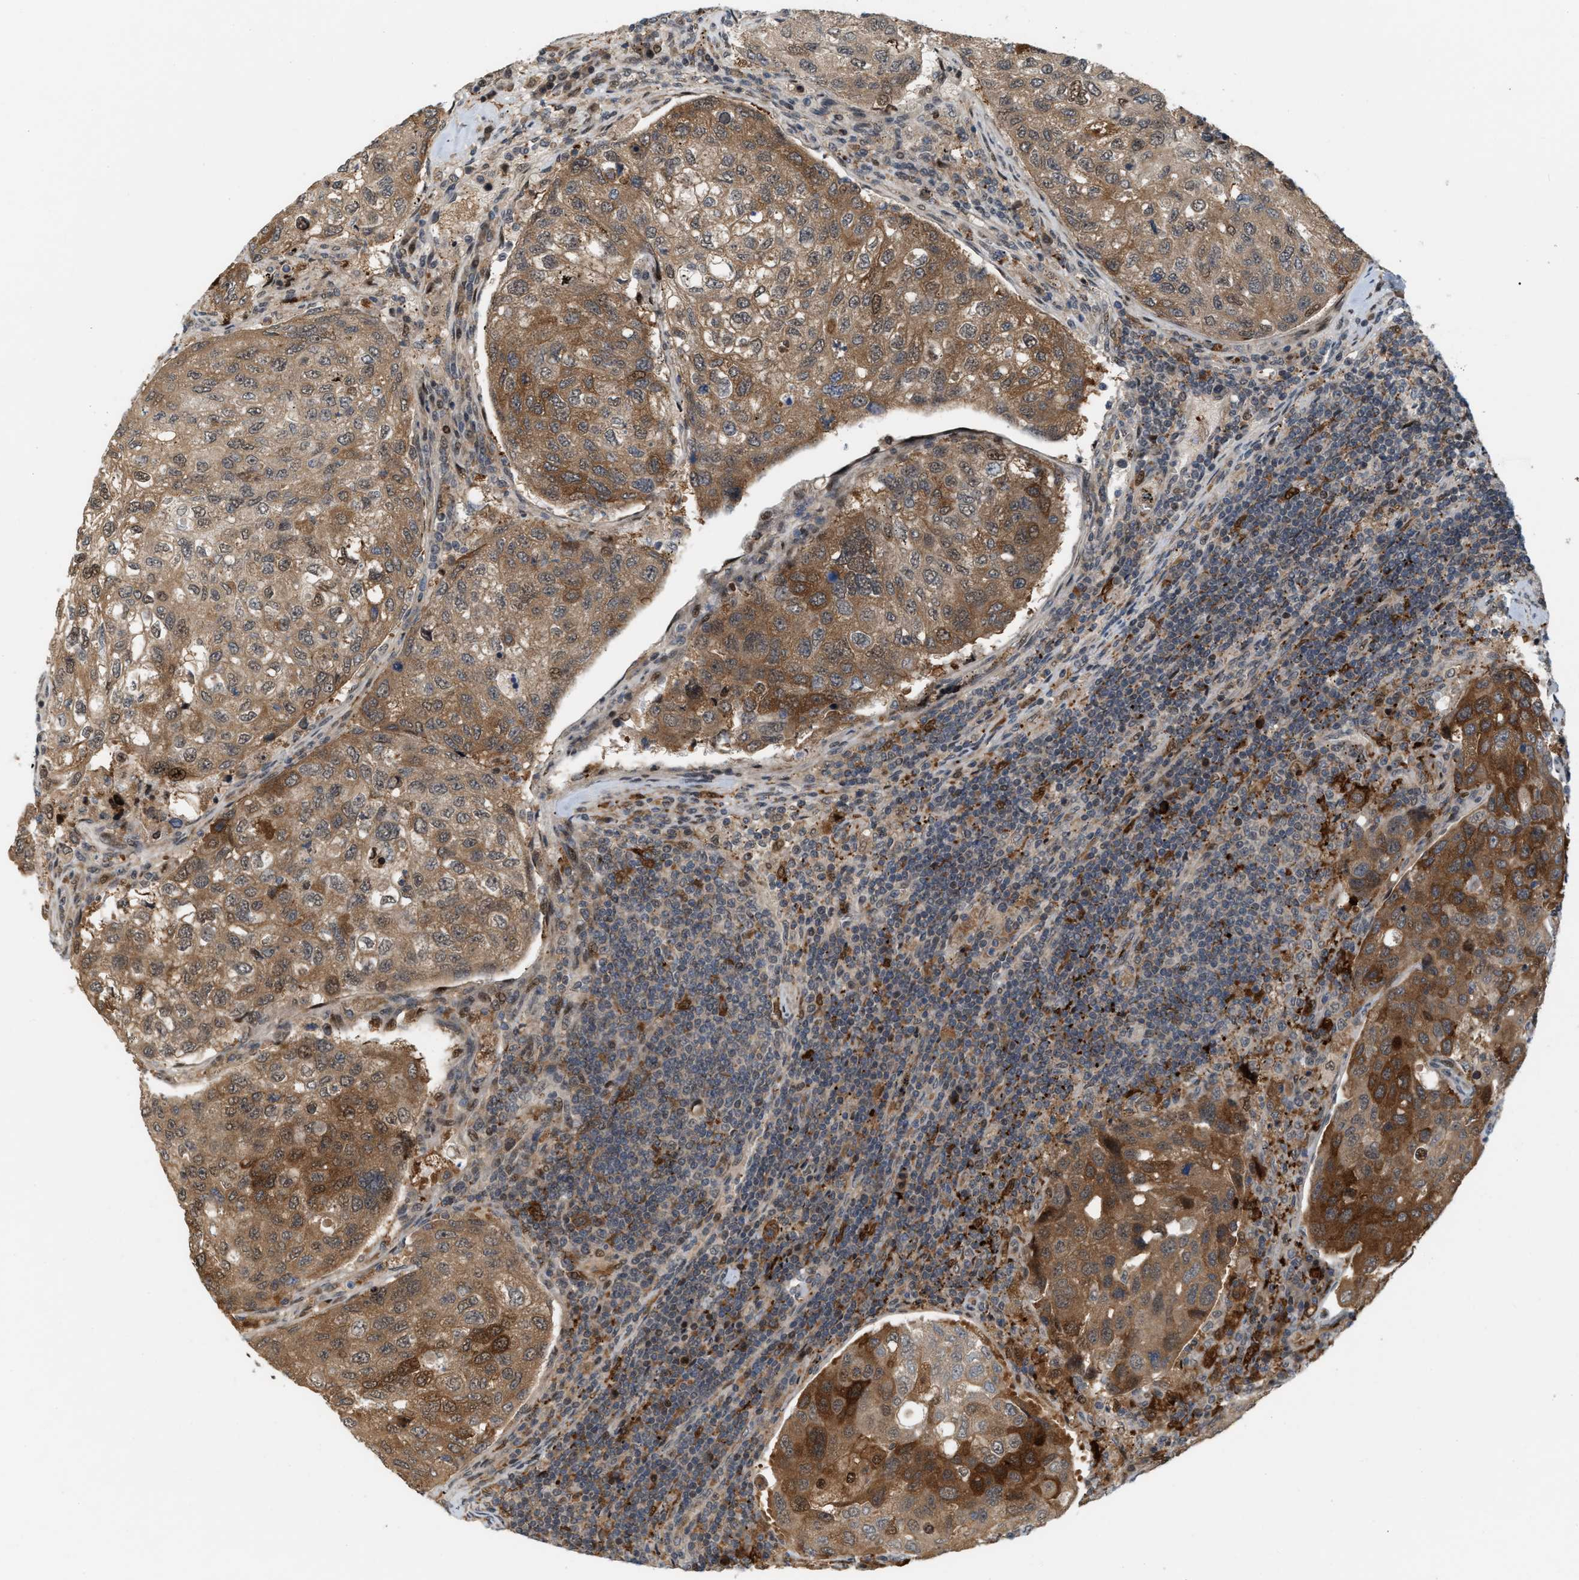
{"staining": {"intensity": "moderate", "quantity": ">75%", "location": "cytoplasmic/membranous,nuclear"}, "tissue": "urothelial cancer", "cell_type": "Tumor cells", "image_type": "cancer", "snomed": [{"axis": "morphology", "description": "Urothelial carcinoma, High grade"}, {"axis": "topography", "description": "Lymph node"}, {"axis": "topography", "description": "Urinary bladder"}], "caption": "Tumor cells exhibit medium levels of moderate cytoplasmic/membranous and nuclear positivity in approximately >75% of cells in human high-grade urothelial carcinoma.", "gene": "RFFL", "patient": {"sex": "male", "age": 51}}